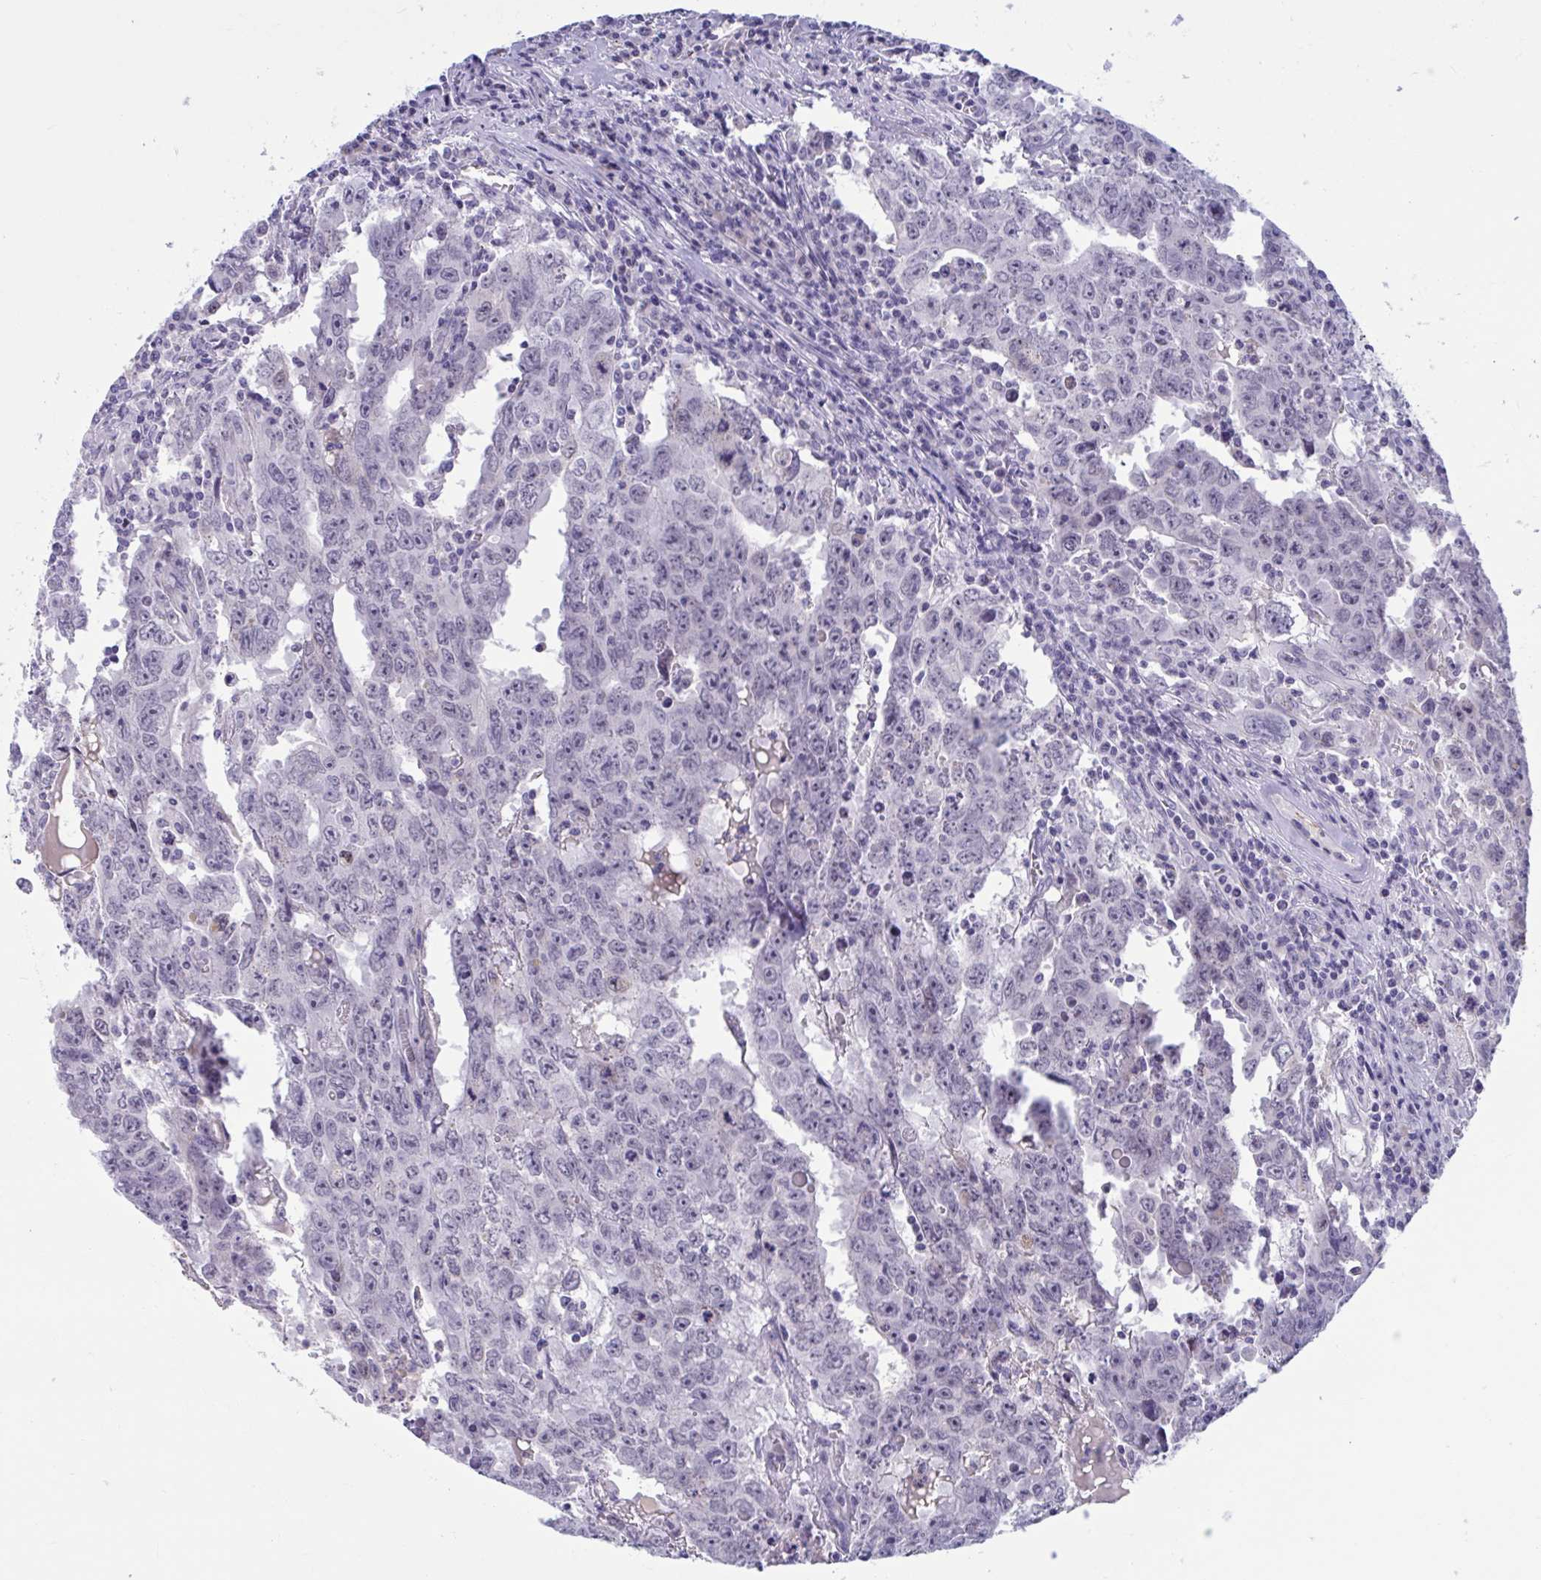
{"staining": {"intensity": "negative", "quantity": "none", "location": "none"}, "tissue": "testis cancer", "cell_type": "Tumor cells", "image_type": "cancer", "snomed": [{"axis": "morphology", "description": "Carcinoma, Embryonal, NOS"}, {"axis": "topography", "description": "Testis"}], "caption": "Immunohistochemistry photomicrograph of testis cancer stained for a protein (brown), which displays no expression in tumor cells. The staining is performed using DAB brown chromogen with nuclei counter-stained in using hematoxylin.", "gene": "CNGB3", "patient": {"sex": "male", "age": 22}}